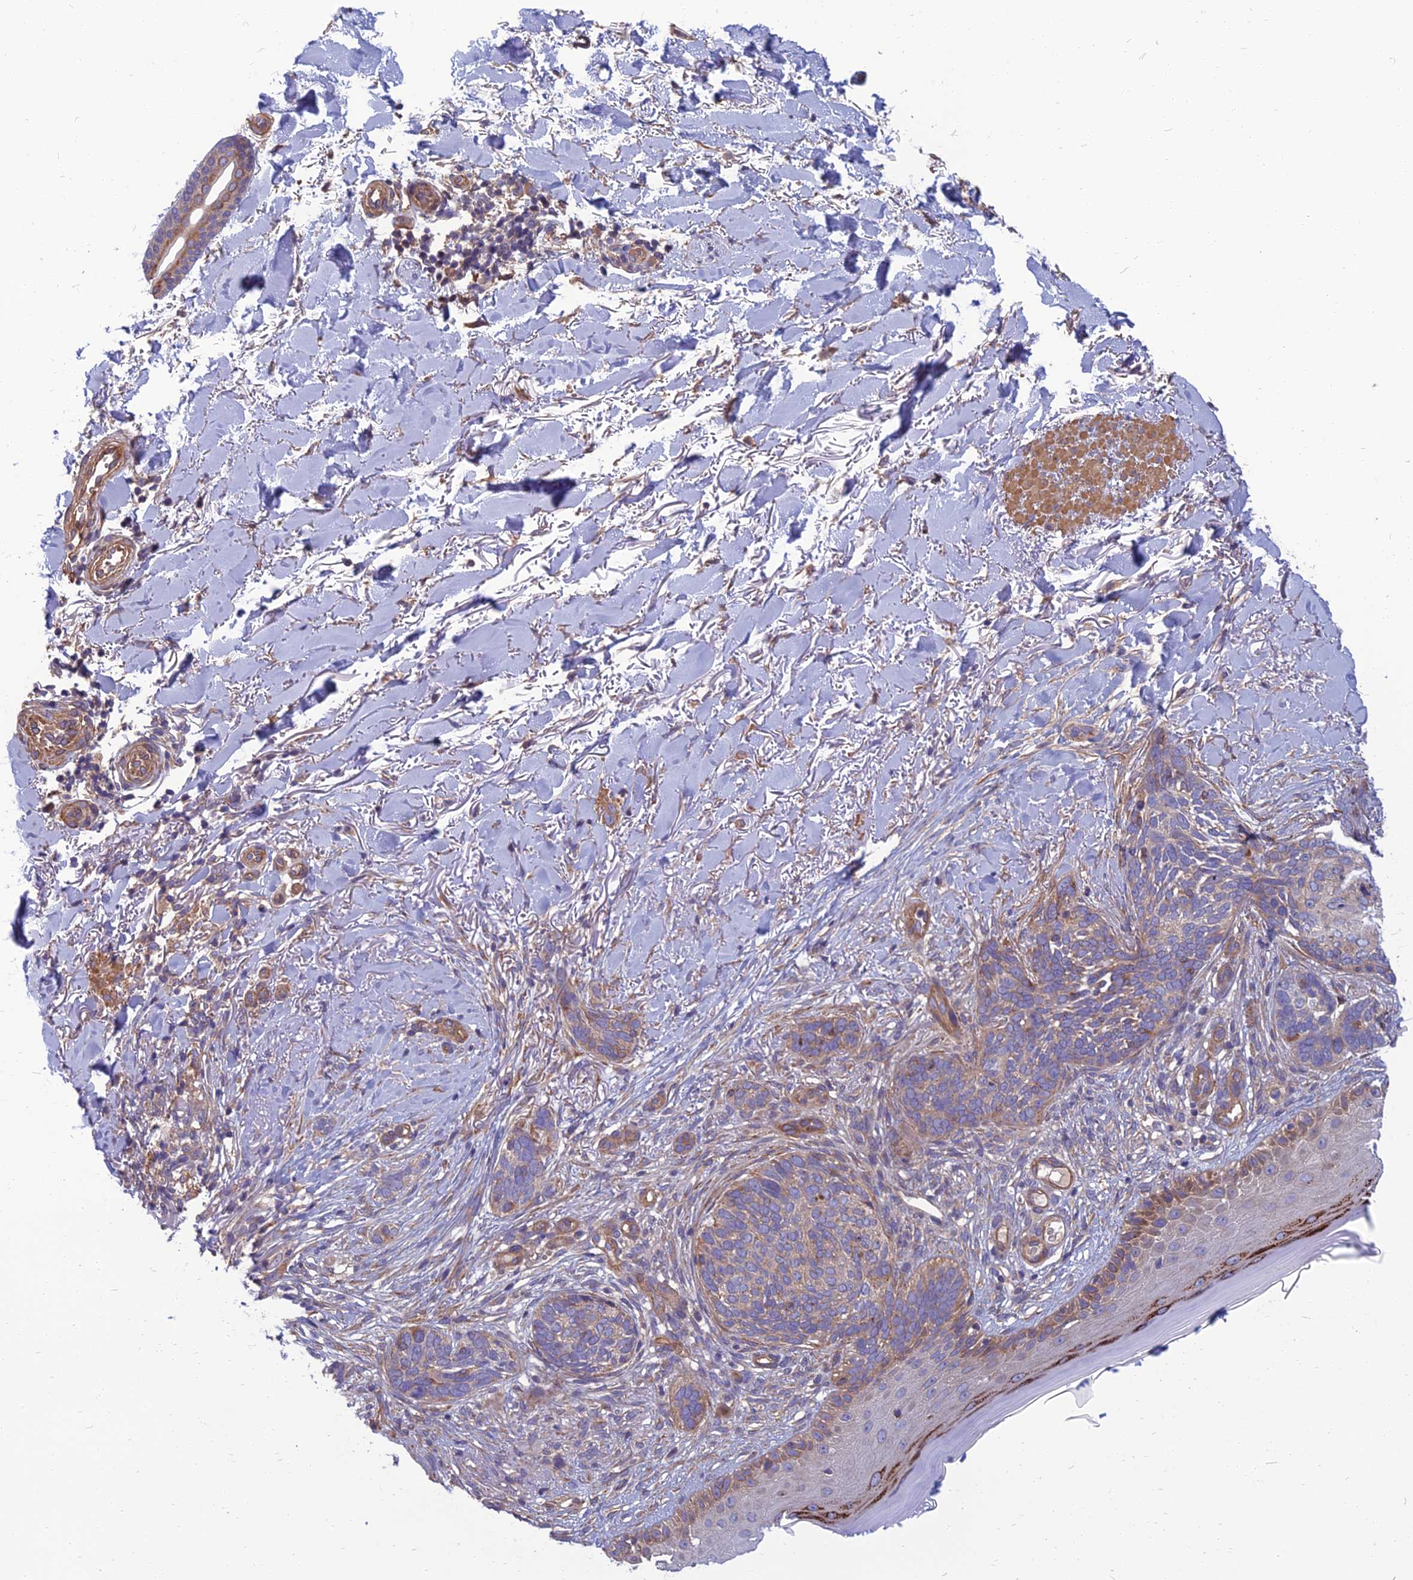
{"staining": {"intensity": "moderate", "quantity": "<25%", "location": "cytoplasmic/membranous"}, "tissue": "skin cancer", "cell_type": "Tumor cells", "image_type": "cancer", "snomed": [{"axis": "morphology", "description": "Normal tissue, NOS"}, {"axis": "morphology", "description": "Basal cell carcinoma"}, {"axis": "topography", "description": "Skin"}], "caption": "Skin cancer stained with a protein marker exhibits moderate staining in tumor cells.", "gene": "WDR24", "patient": {"sex": "female", "age": 67}}